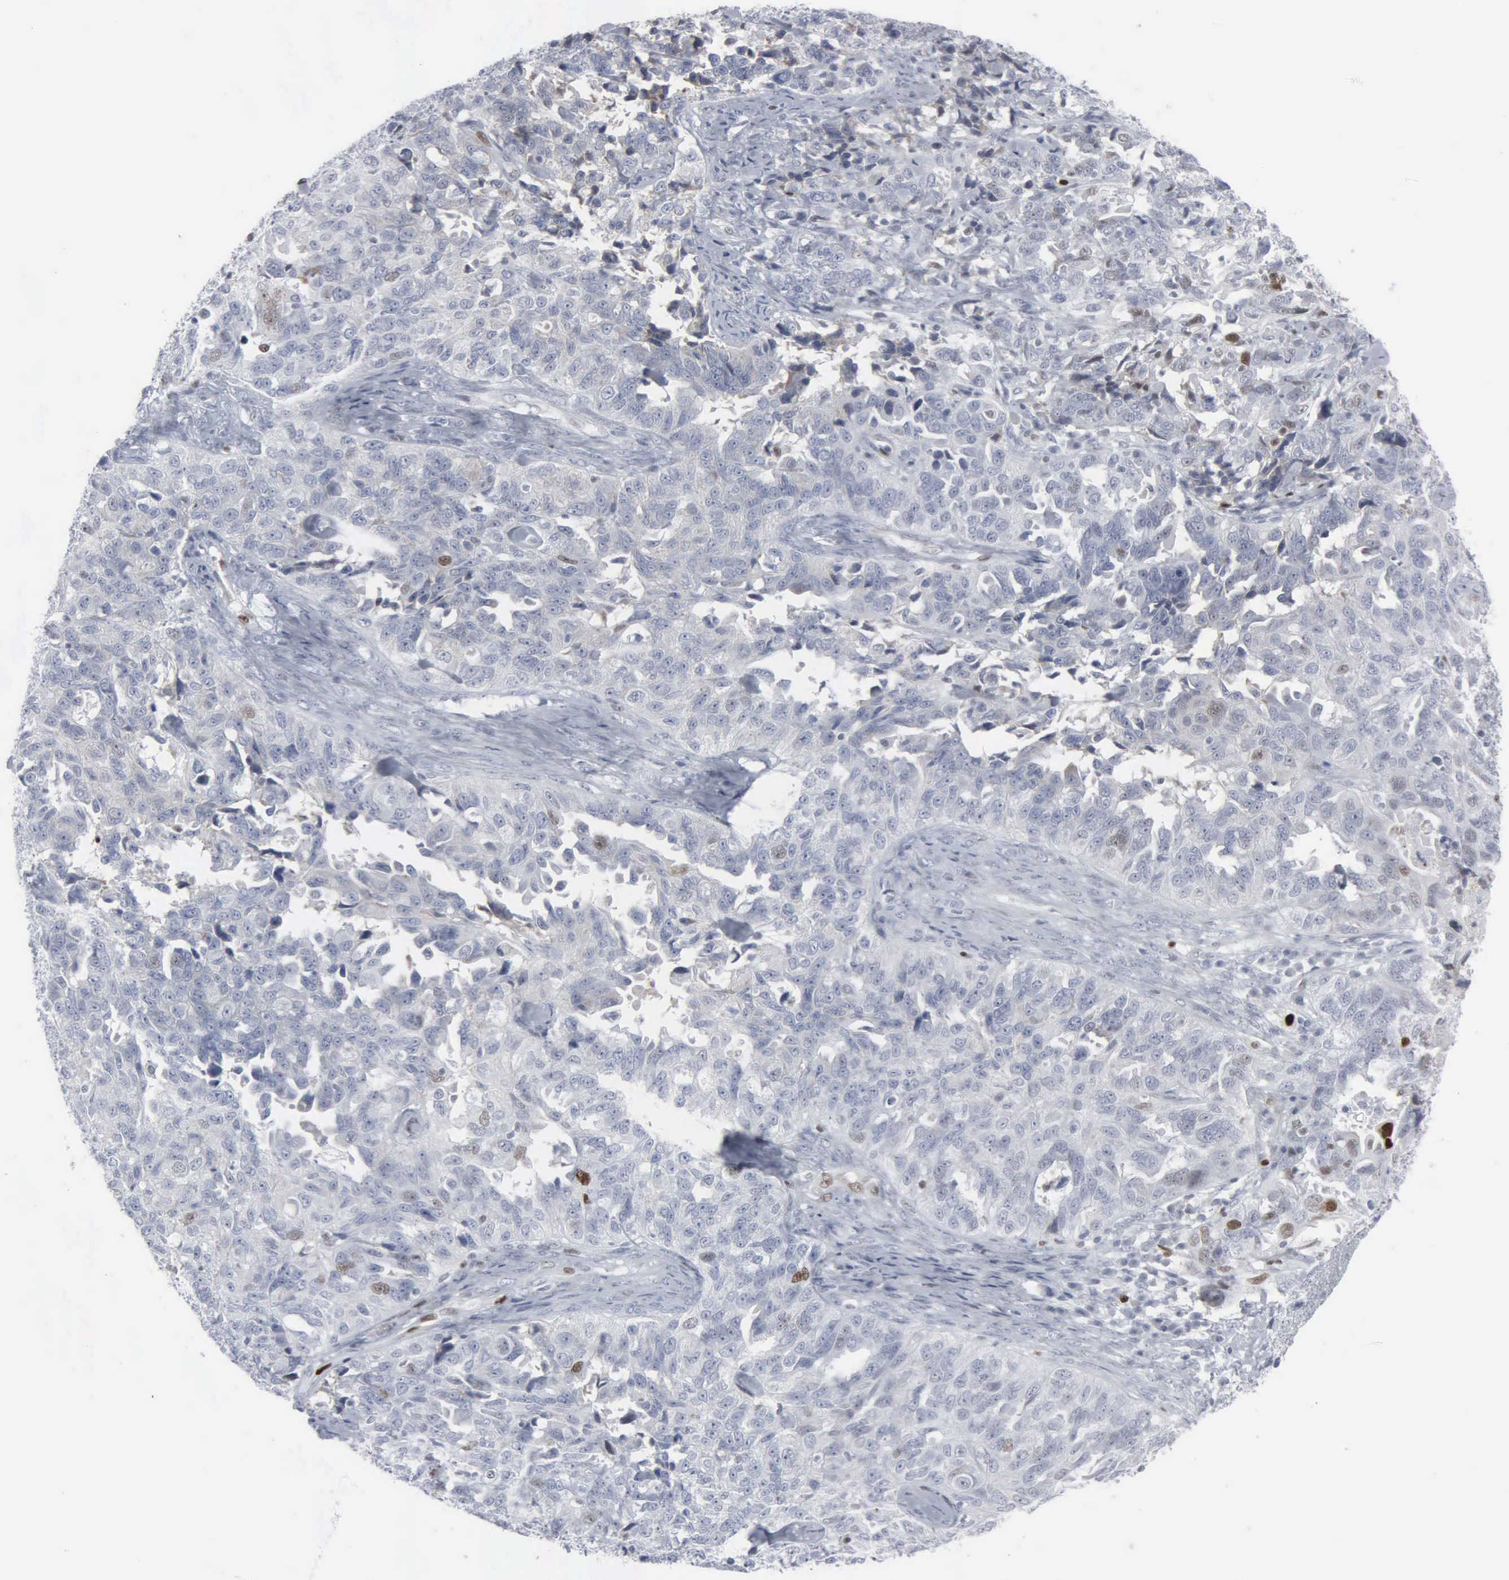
{"staining": {"intensity": "negative", "quantity": "none", "location": "none"}, "tissue": "ovarian cancer", "cell_type": "Tumor cells", "image_type": "cancer", "snomed": [{"axis": "morphology", "description": "Cystadenocarcinoma, serous, NOS"}, {"axis": "topography", "description": "Ovary"}], "caption": "Human ovarian serous cystadenocarcinoma stained for a protein using immunohistochemistry reveals no expression in tumor cells.", "gene": "CCND3", "patient": {"sex": "female", "age": 82}}